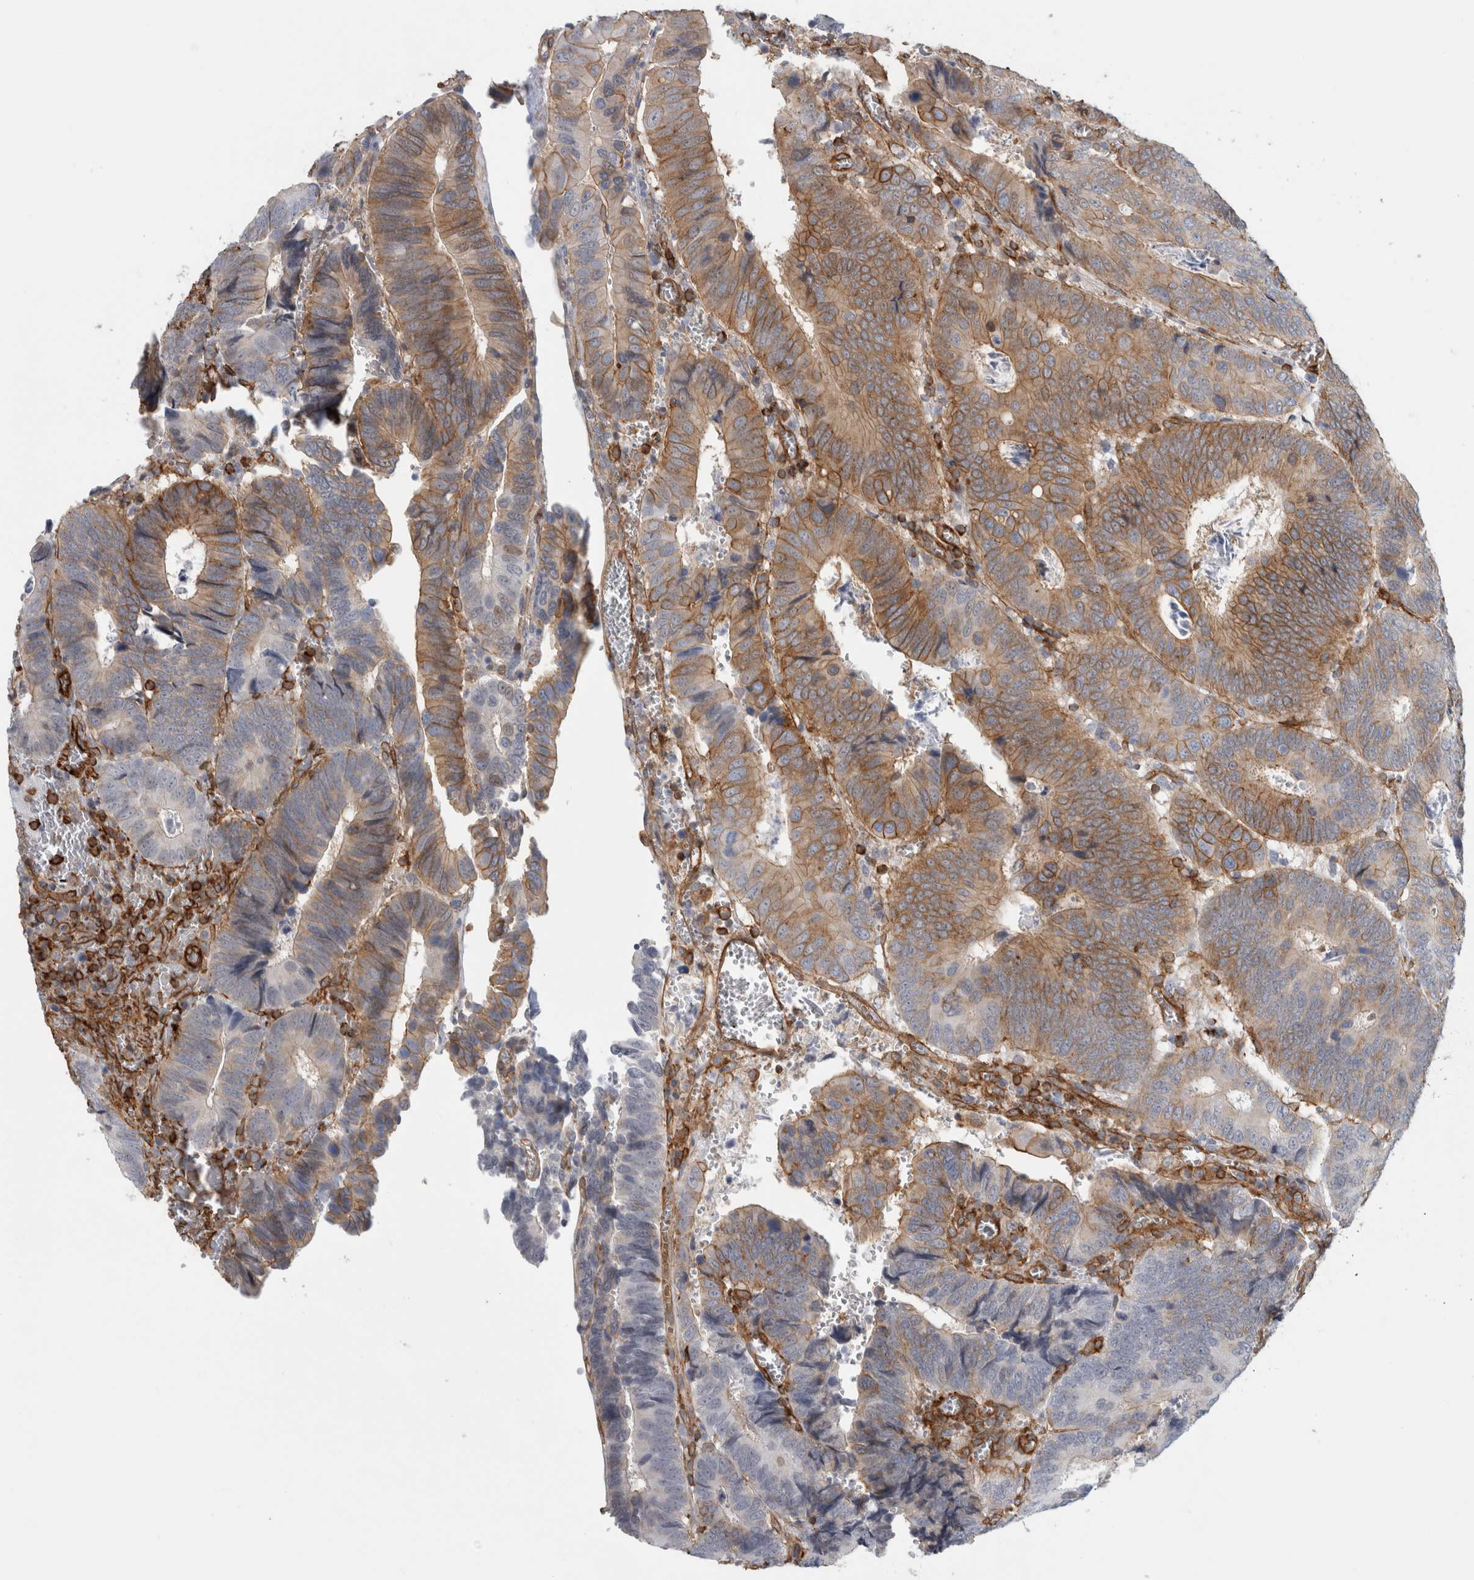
{"staining": {"intensity": "moderate", "quantity": "25%-75%", "location": "cytoplasmic/membranous"}, "tissue": "colorectal cancer", "cell_type": "Tumor cells", "image_type": "cancer", "snomed": [{"axis": "morphology", "description": "Inflammation, NOS"}, {"axis": "morphology", "description": "Adenocarcinoma, NOS"}, {"axis": "topography", "description": "Colon"}], "caption": "Protein staining of colorectal cancer (adenocarcinoma) tissue exhibits moderate cytoplasmic/membranous staining in approximately 25%-75% of tumor cells. (Stains: DAB in brown, nuclei in blue, Microscopy: brightfield microscopy at high magnification).", "gene": "AHNAK", "patient": {"sex": "male", "age": 72}}